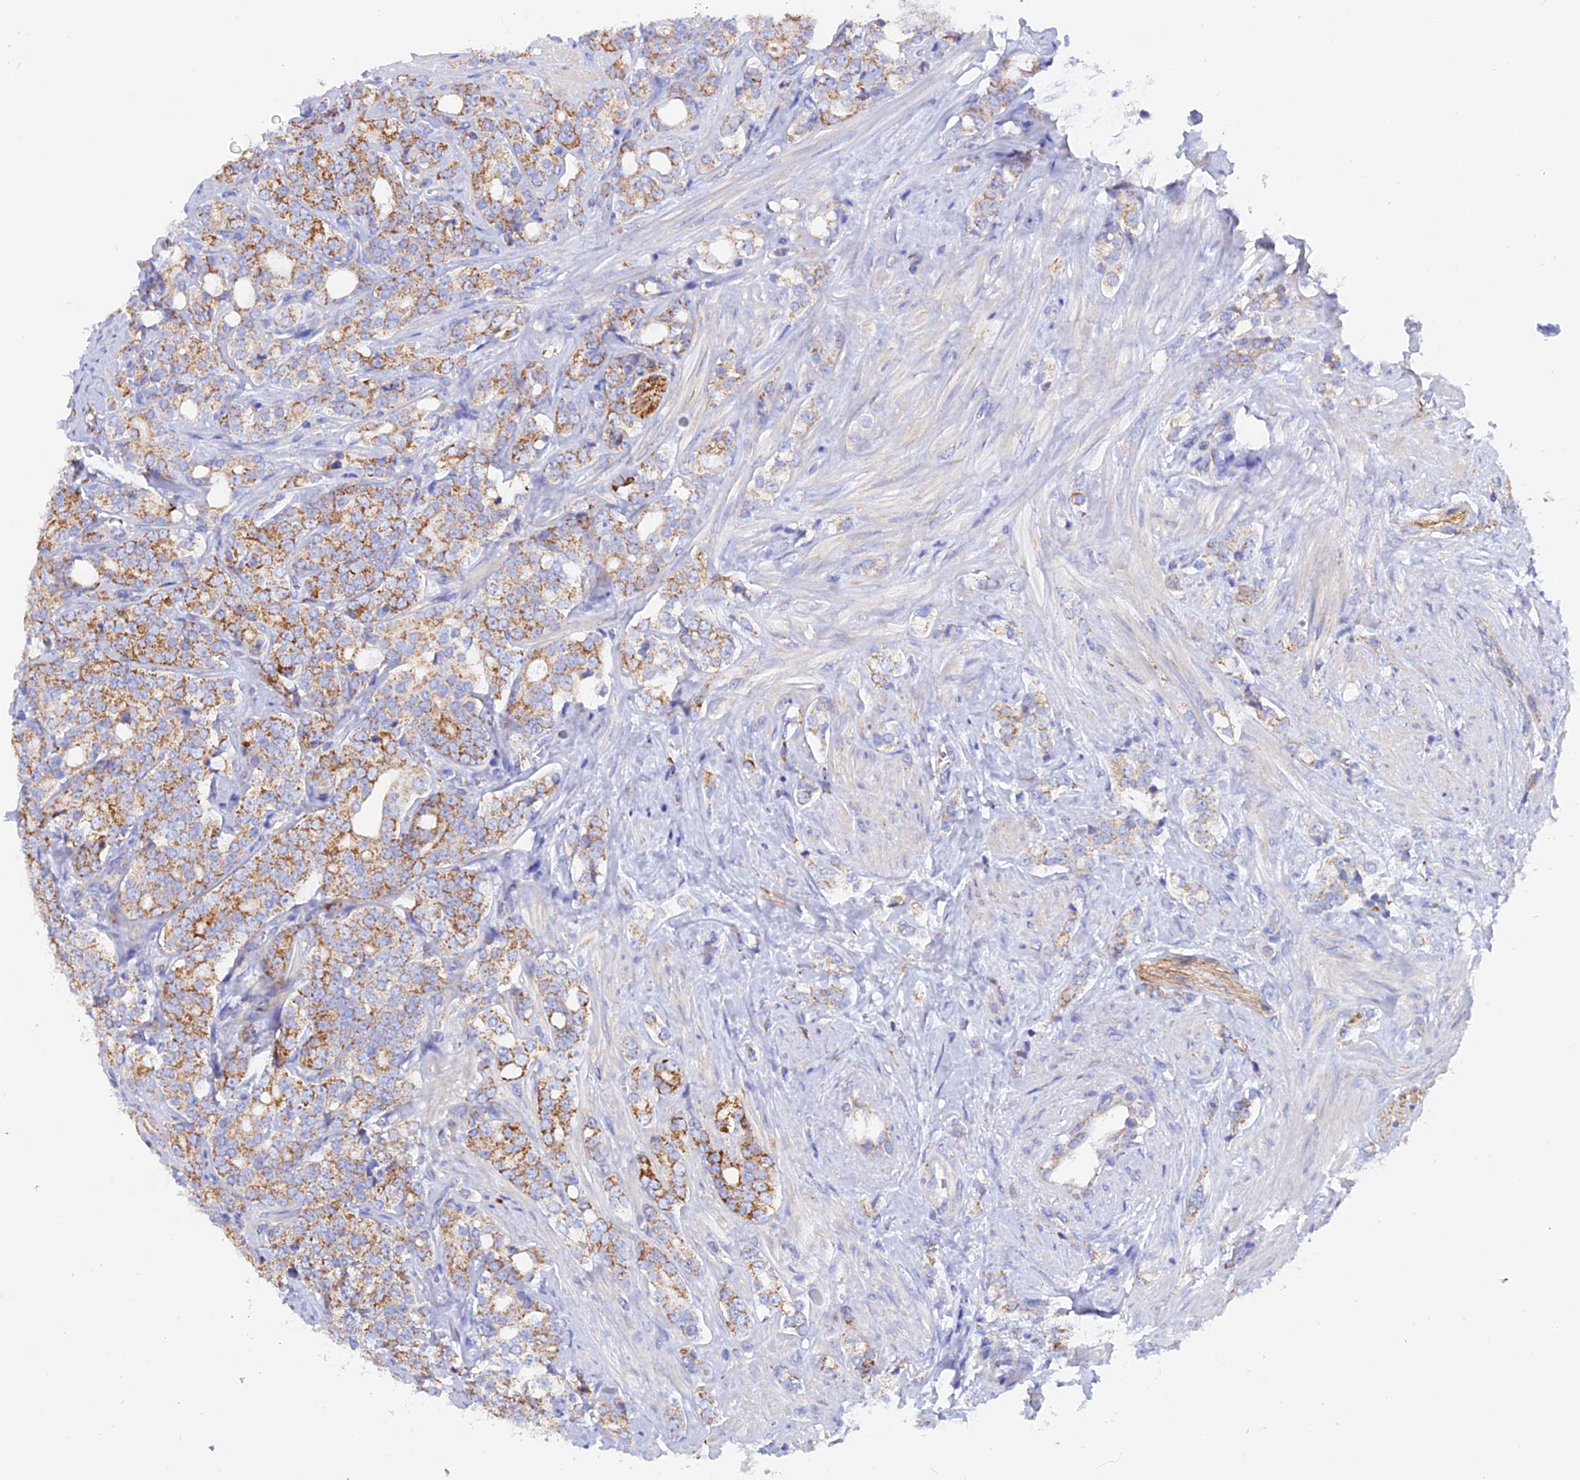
{"staining": {"intensity": "moderate", "quantity": ">75%", "location": "cytoplasmic/membranous"}, "tissue": "prostate cancer", "cell_type": "Tumor cells", "image_type": "cancer", "snomed": [{"axis": "morphology", "description": "Adenocarcinoma, High grade"}, {"axis": "topography", "description": "Prostate"}], "caption": "The image demonstrates a brown stain indicating the presence of a protein in the cytoplasmic/membranous of tumor cells in adenocarcinoma (high-grade) (prostate).", "gene": "GCDH", "patient": {"sex": "male", "age": 62}}